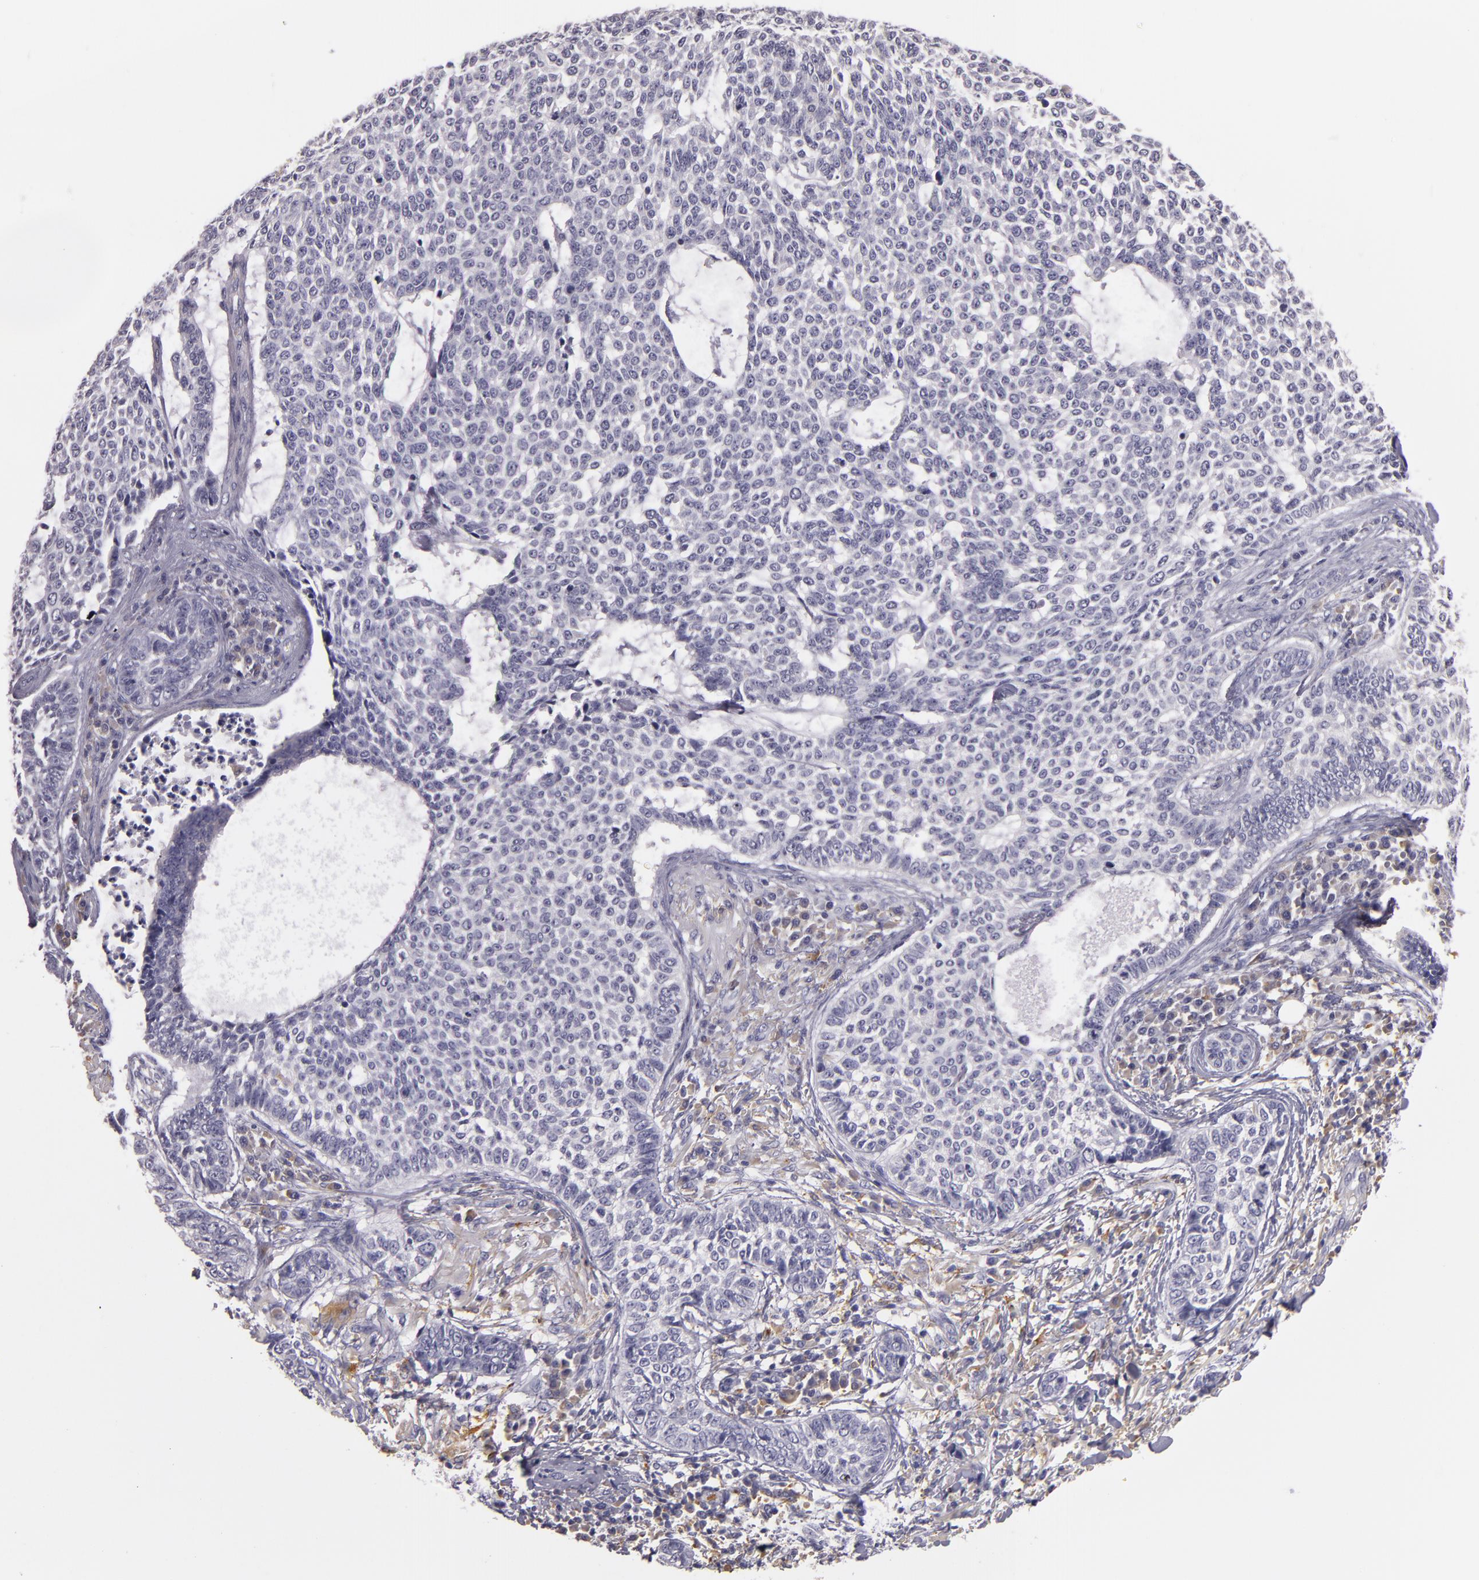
{"staining": {"intensity": "negative", "quantity": "none", "location": "none"}, "tissue": "skin cancer", "cell_type": "Tumor cells", "image_type": "cancer", "snomed": [{"axis": "morphology", "description": "Basal cell carcinoma"}, {"axis": "topography", "description": "Skin"}], "caption": "Immunohistochemistry (IHC) photomicrograph of skin basal cell carcinoma stained for a protein (brown), which demonstrates no expression in tumor cells.", "gene": "TLR8", "patient": {"sex": "female", "age": 89}}